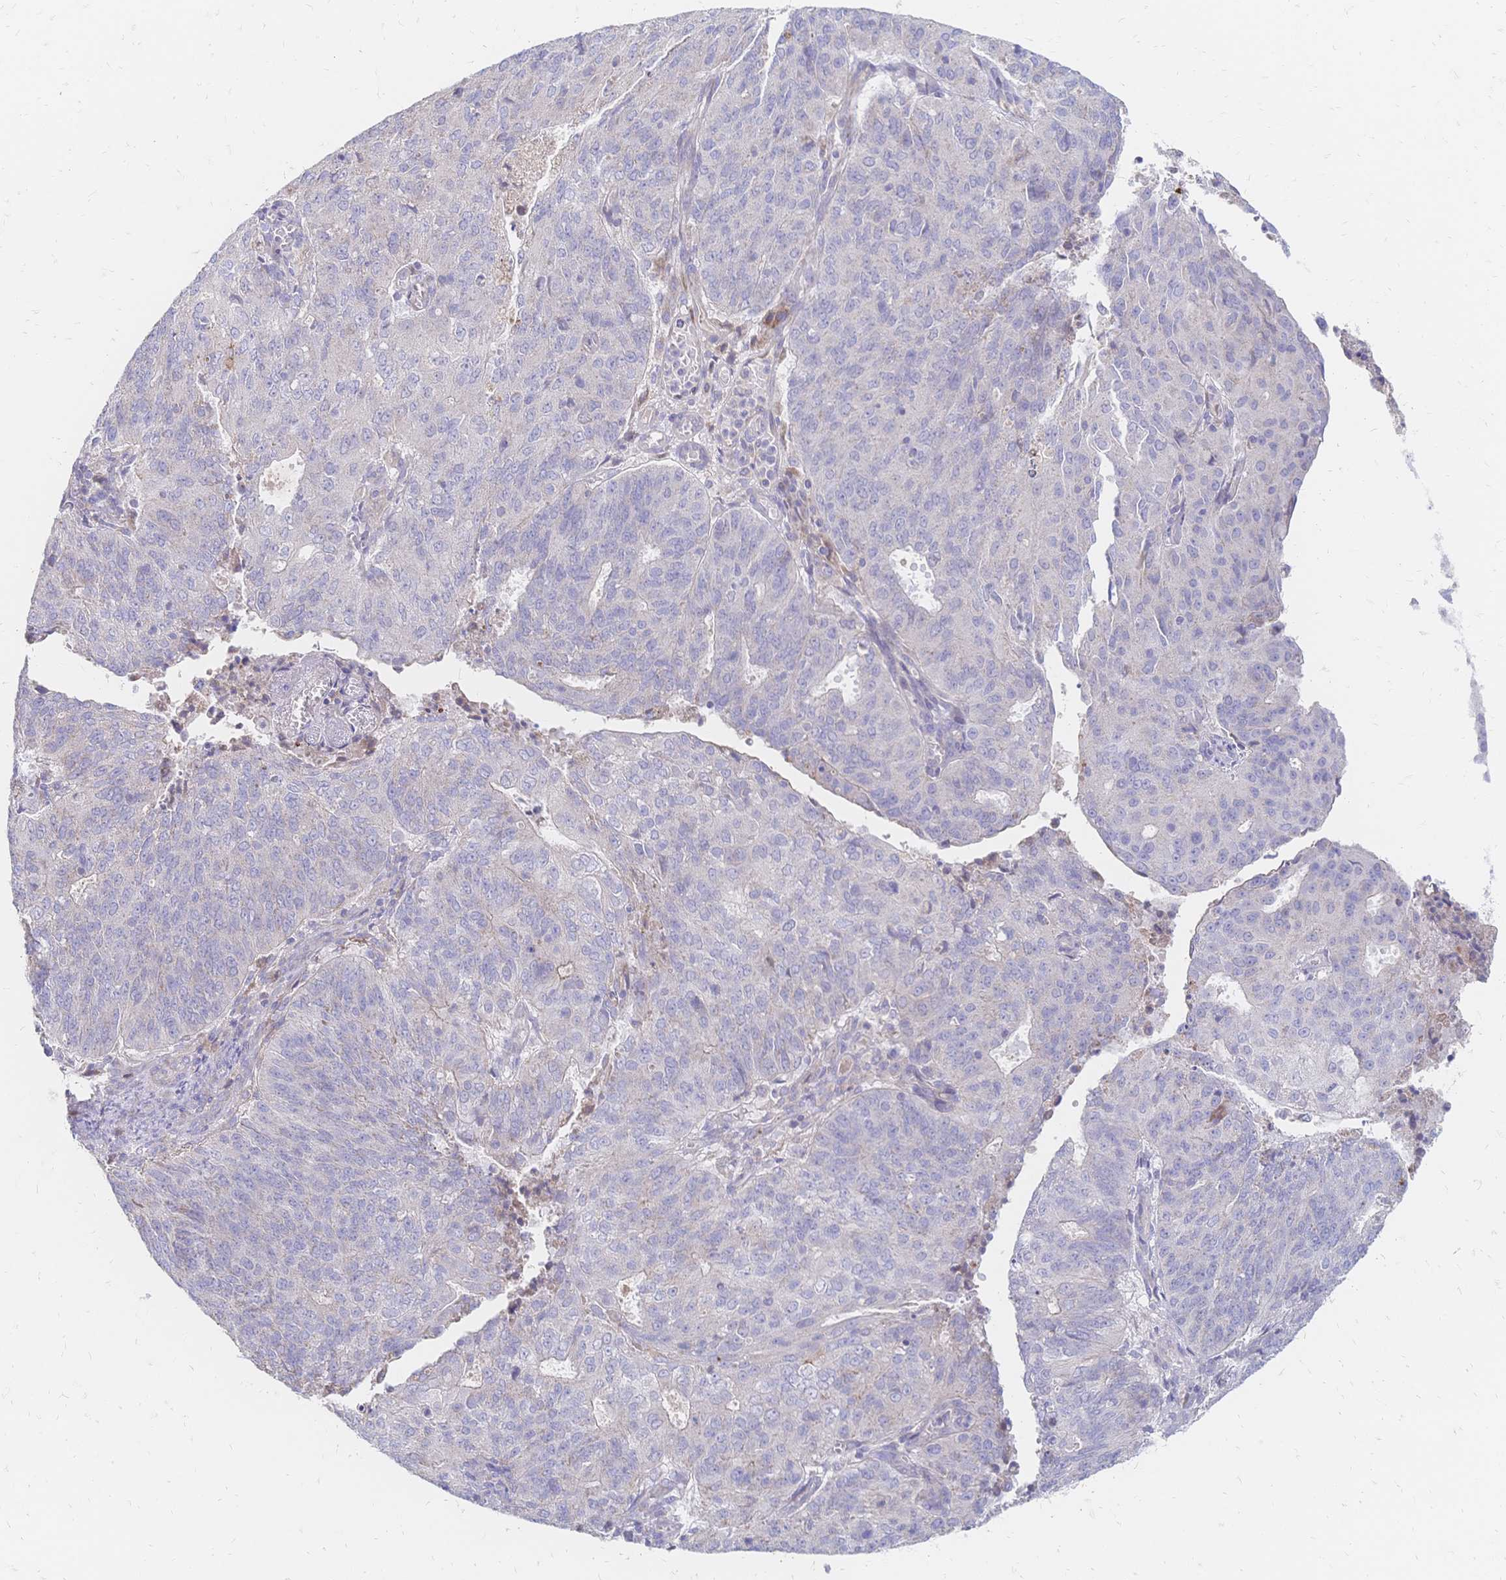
{"staining": {"intensity": "negative", "quantity": "none", "location": "none"}, "tissue": "endometrial cancer", "cell_type": "Tumor cells", "image_type": "cancer", "snomed": [{"axis": "morphology", "description": "Adenocarcinoma, NOS"}, {"axis": "topography", "description": "Endometrium"}], "caption": "The IHC micrograph has no significant staining in tumor cells of endometrial cancer tissue. Brightfield microscopy of IHC stained with DAB (brown) and hematoxylin (blue), captured at high magnification.", "gene": "VWC2L", "patient": {"sex": "female", "age": 82}}